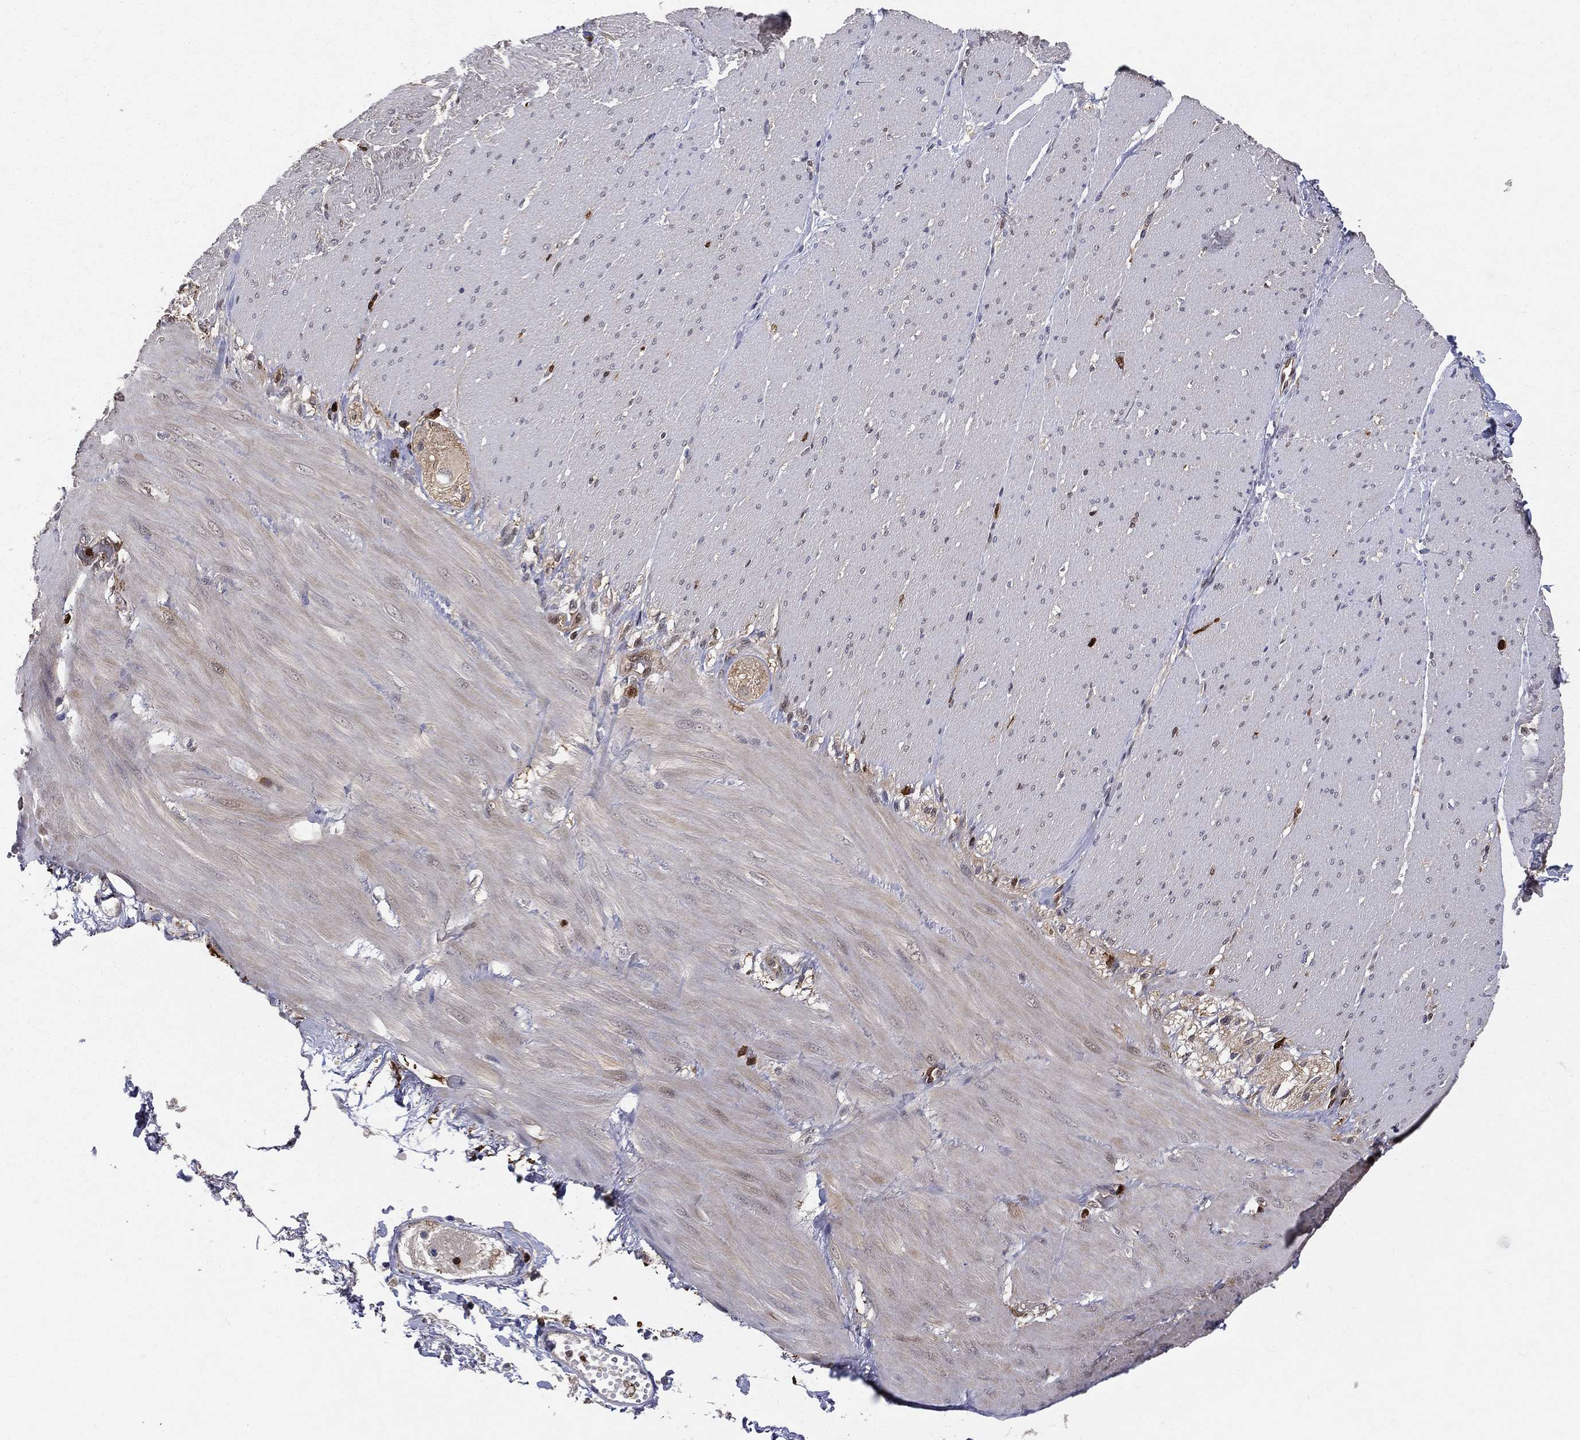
{"staining": {"intensity": "negative", "quantity": "none", "location": "none"}, "tissue": "adipose tissue", "cell_type": "Adipocytes", "image_type": "normal", "snomed": [{"axis": "morphology", "description": "Normal tissue, NOS"}, {"axis": "topography", "description": "Smooth muscle"}, {"axis": "topography", "description": "Duodenum"}, {"axis": "topography", "description": "Peripheral nerve tissue"}], "caption": "Immunohistochemistry (IHC) photomicrograph of unremarkable adipose tissue: human adipose tissue stained with DAB displays no significant protein expression in adipocytes.", "gene": "ENO1", "patient": {"sex": "female", "age": 61}}